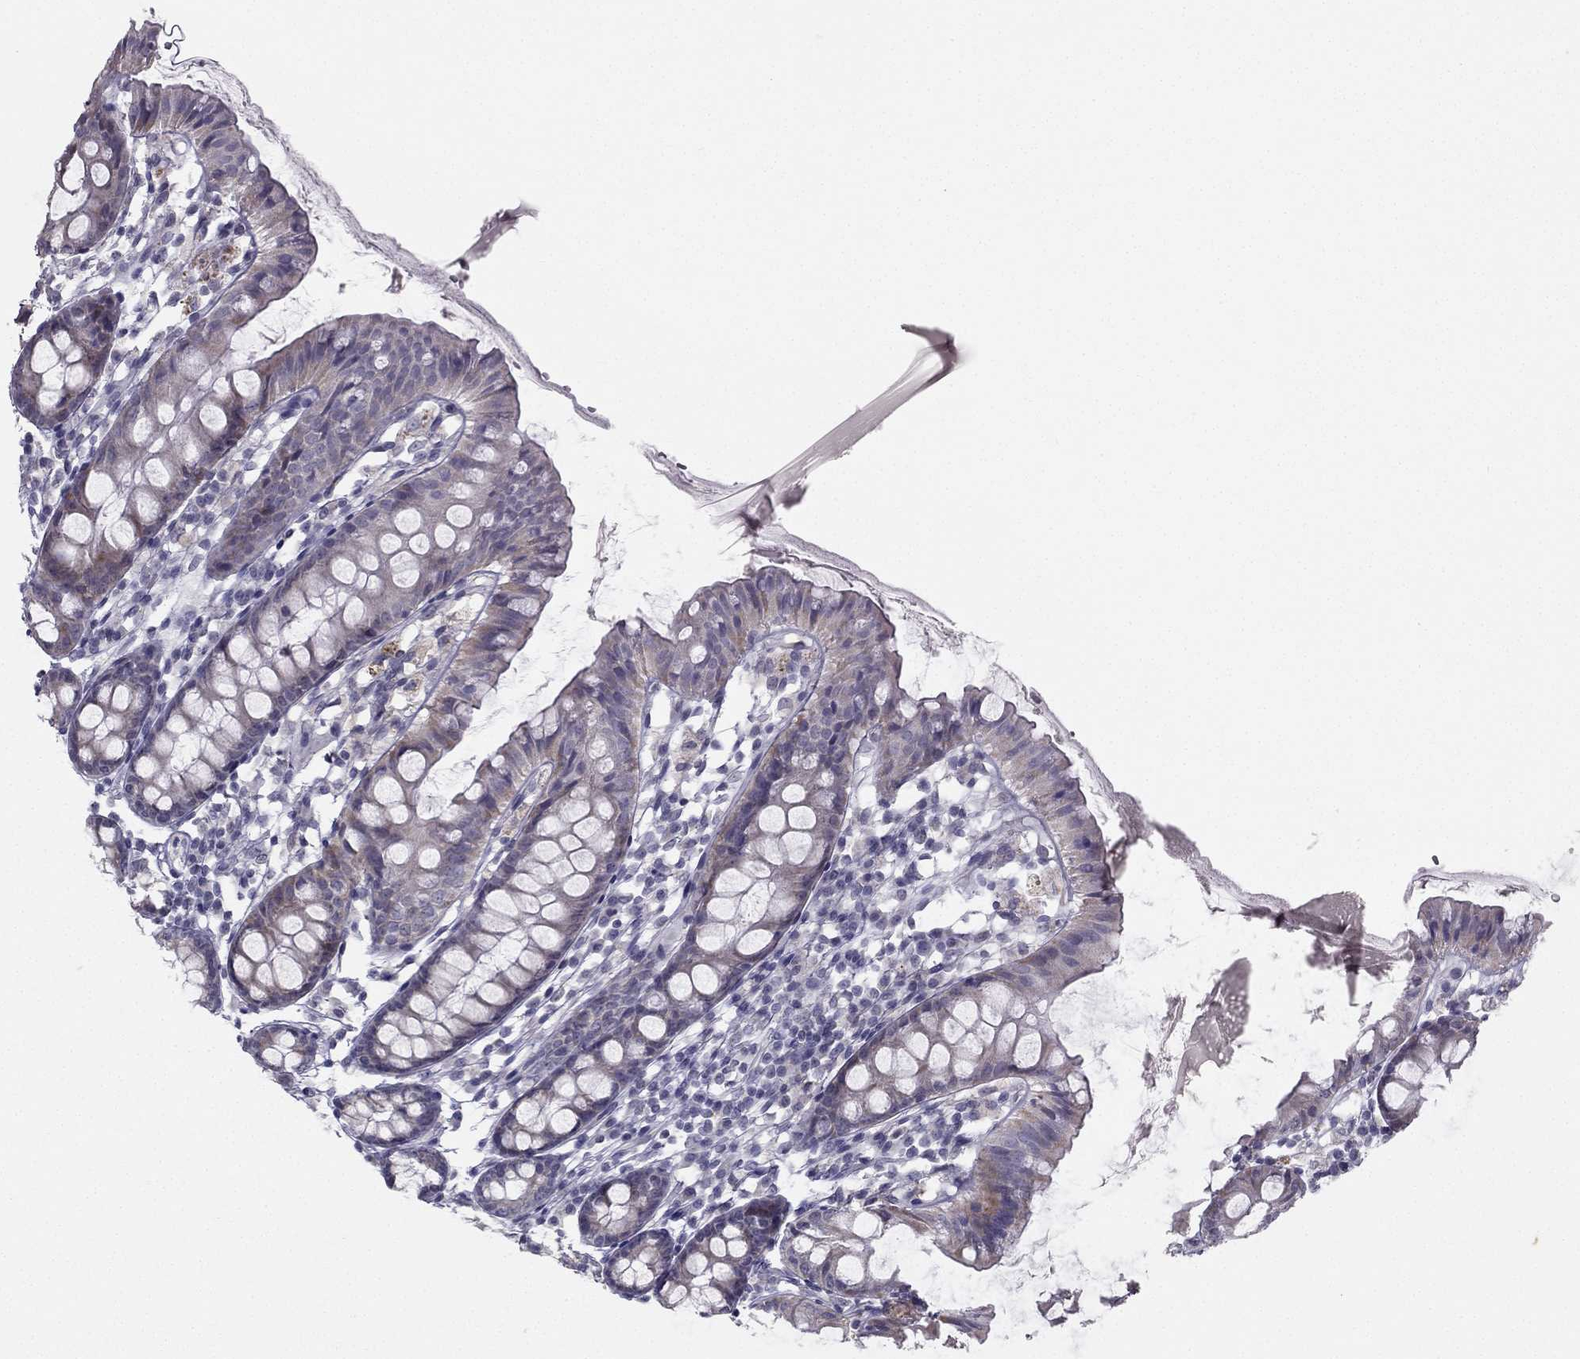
{"staining": {"intensity": "negative", "quantity": "none", "location": "none"}, "tissue": "colon", "cell_type": "Endothelial cells", "image_type": "normal", "snomed": [{"axis": "morphology", "description": "Normal tissue, NOS"}, {"axis": "topography", "description": "Colon"}], "caption": "The image demonstrates no significant staining in endothelial cells of colon. (Immunohistochemistry, brightfield microscopy, high magnification).", "gene": "C5orf49", "patient": {"sex": "female", "age": 84}}